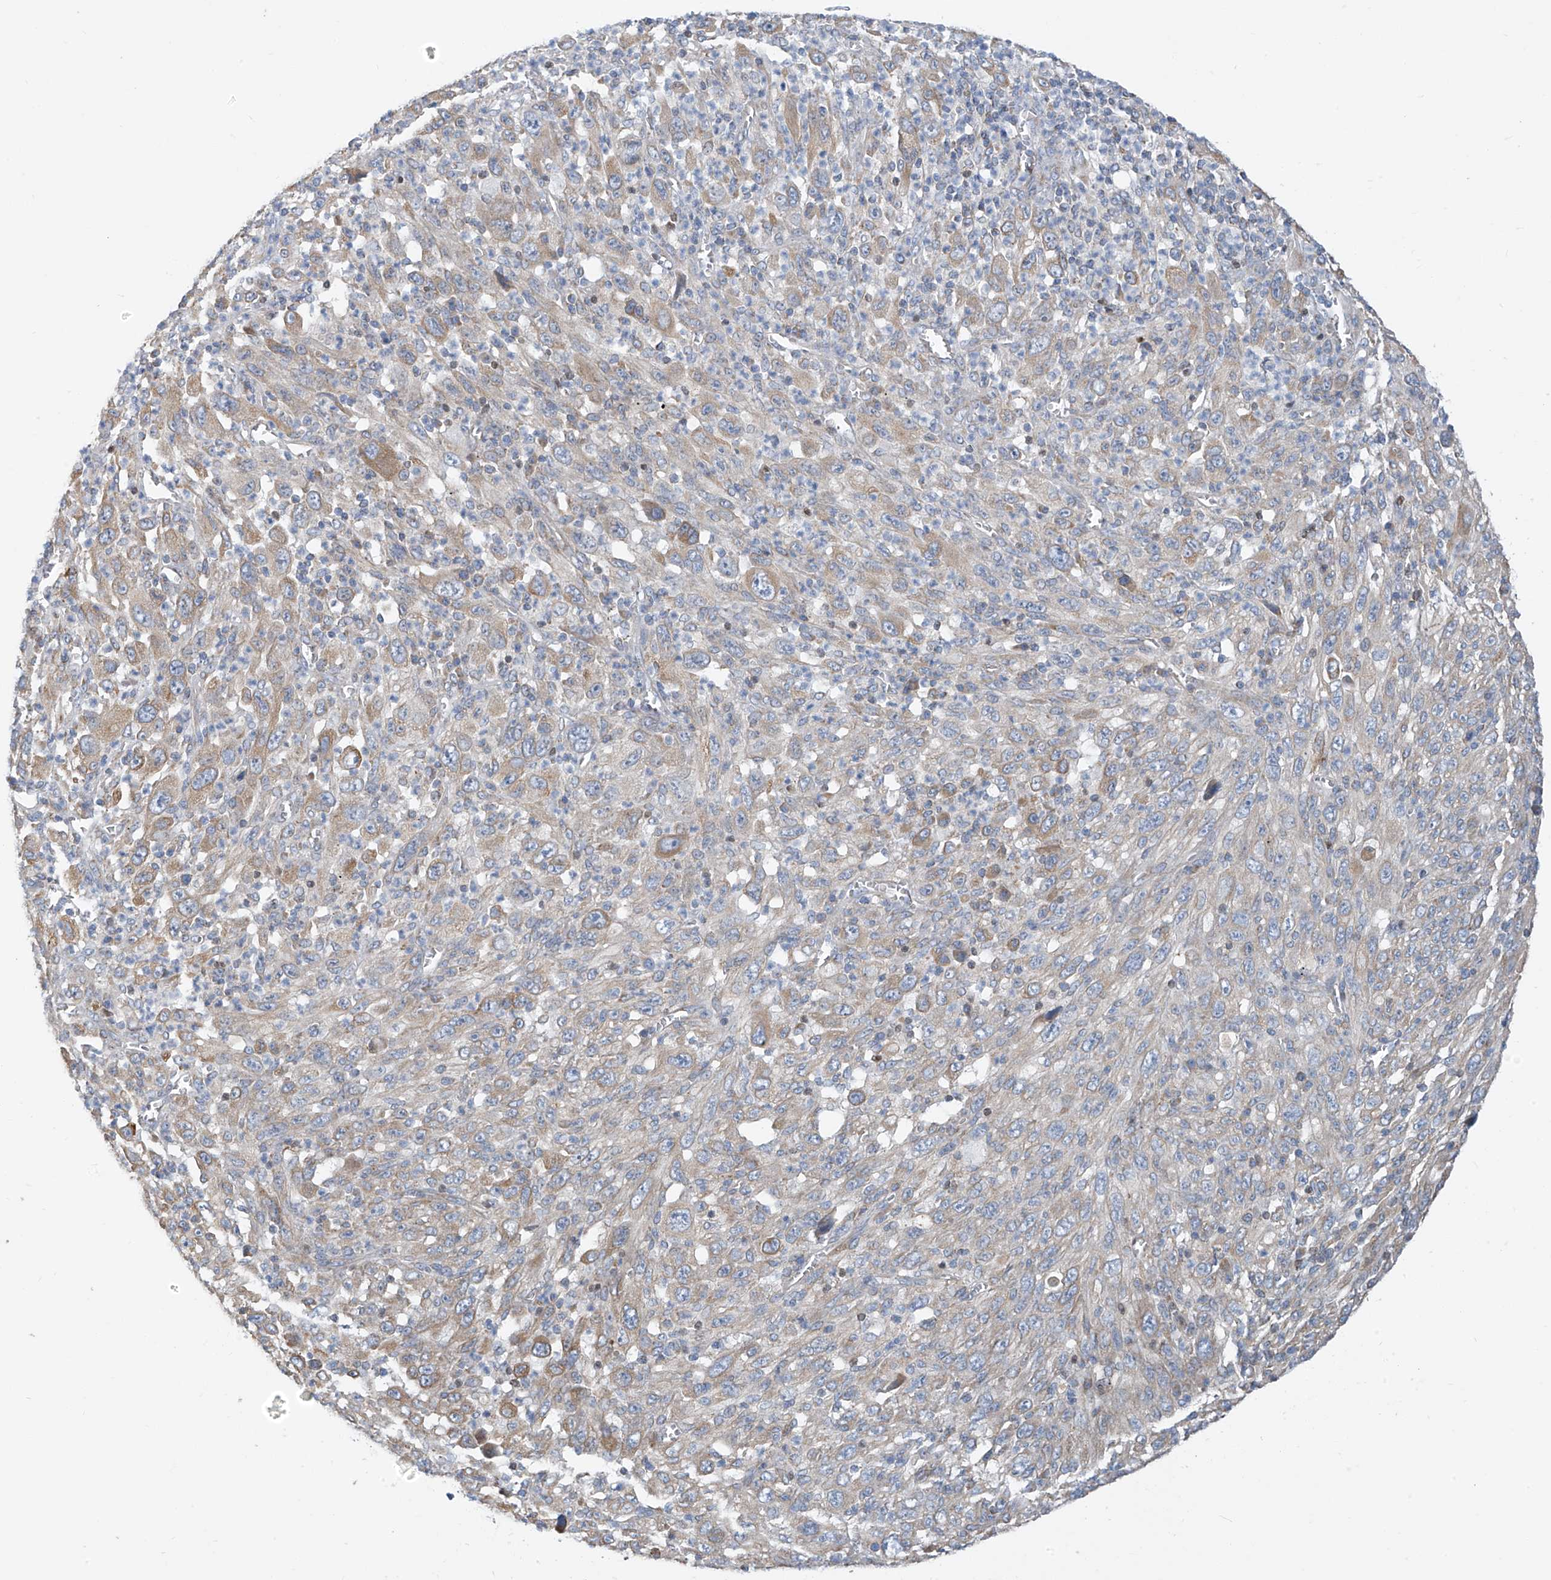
{"staining": {"intensity": "moderate", "quantity": "<25%", "location": "cytoplasmic/membranous"}, "tissue": "melanoma", "cell_type": "Tumor cells", "image_type": "cancer", "snomed": [{"axis": "morphology", "description": "Malignant melanoma, Metastatic site"}, {"axis": "topography", "description": "Skin"}], "caption": "This is a photomicrograph of immunohistochemistry staining of melanoma, which shows moderate positivity in the cytoplasmic/membranous of tumor cells.", "gene": "EOMES", "patient": {"sex": "female", "age": 56}}